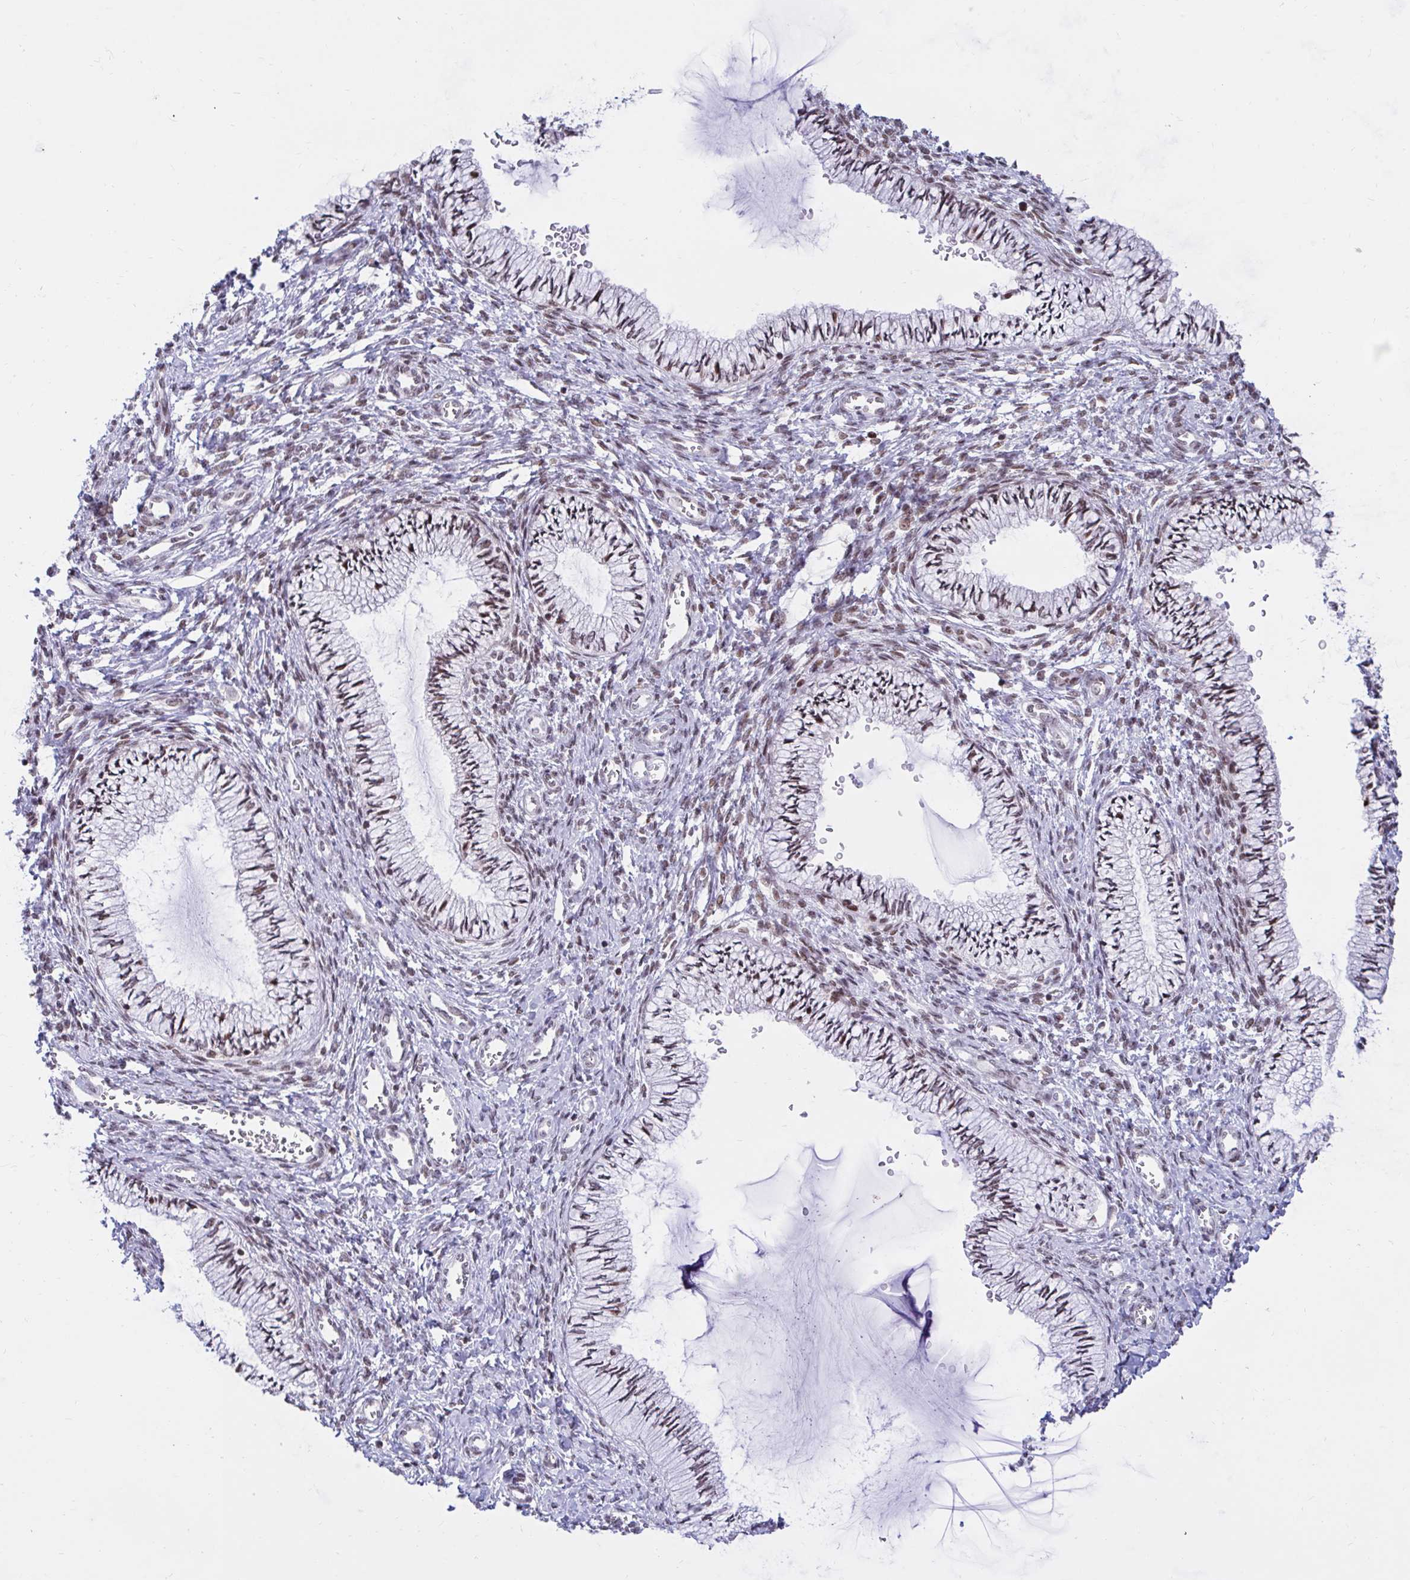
{"staining": {"intensity": "moderate", "quantity": "25%-75%", "location": "nuclear"}, "tissue": "cervix", "cell_type": "Glandular cells", "image_type": "normal", "snomed": [{"axis": "morphology", "description": "Normal tissue, NOS"}, {"axis": "topography", "description": "Cervix"}], "caption": "Immunohistochemical staining of benign human cervix shows moderate nuclear protein expression in approximately 25%-75% of glandular cells. Using DAB (3,3'-diaminobenzidine) (brown) and hematoxylin (blue) stains, captured at high magnification using brightfield microscopy.", "gene": "PHF10", "patient": {"sex": "female", "age": 24}}